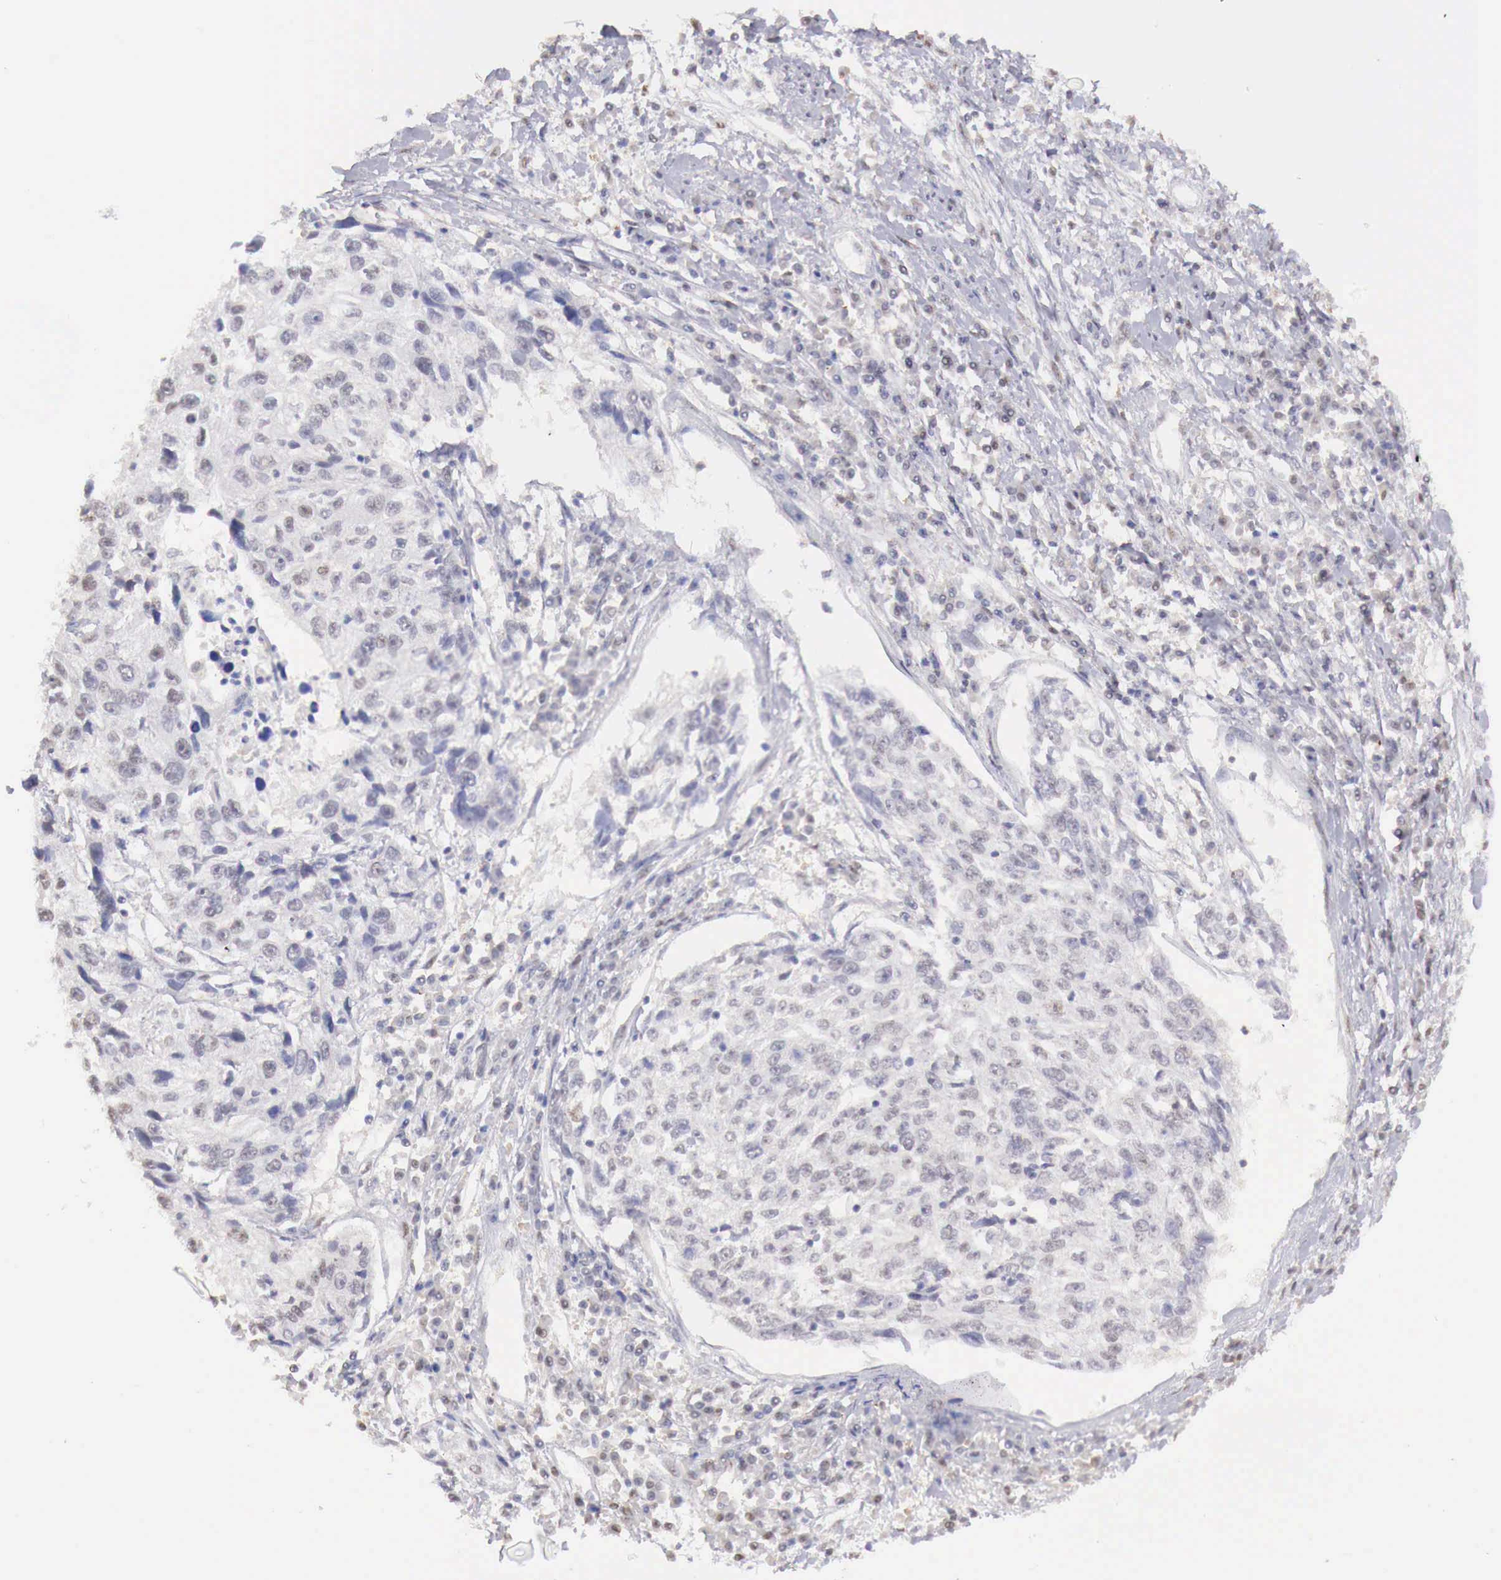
{"staining": {"intensity": "negative", "quantity": "none", "location": "none"}, "tissue": "cervical cancer", "cell_type": "Tumor cells", "image_type": "cancer", "snomed": [{"axis": "morphology", "description": "Squamous cell carcinoma, NOS"}, {"axis": "topography", "description": "Cervix"}], "caption": "Immunohistochemistry (IHC) histopathology image of neoplastic tissue: human squamous cell carcinoma (cervical) stained with DAB (3,3'-diaminobenzidine) demonstrates no significant protein expression in tumor cells.", "gene": "UBA1", "patient": {"sex": "female", "age": 57}}